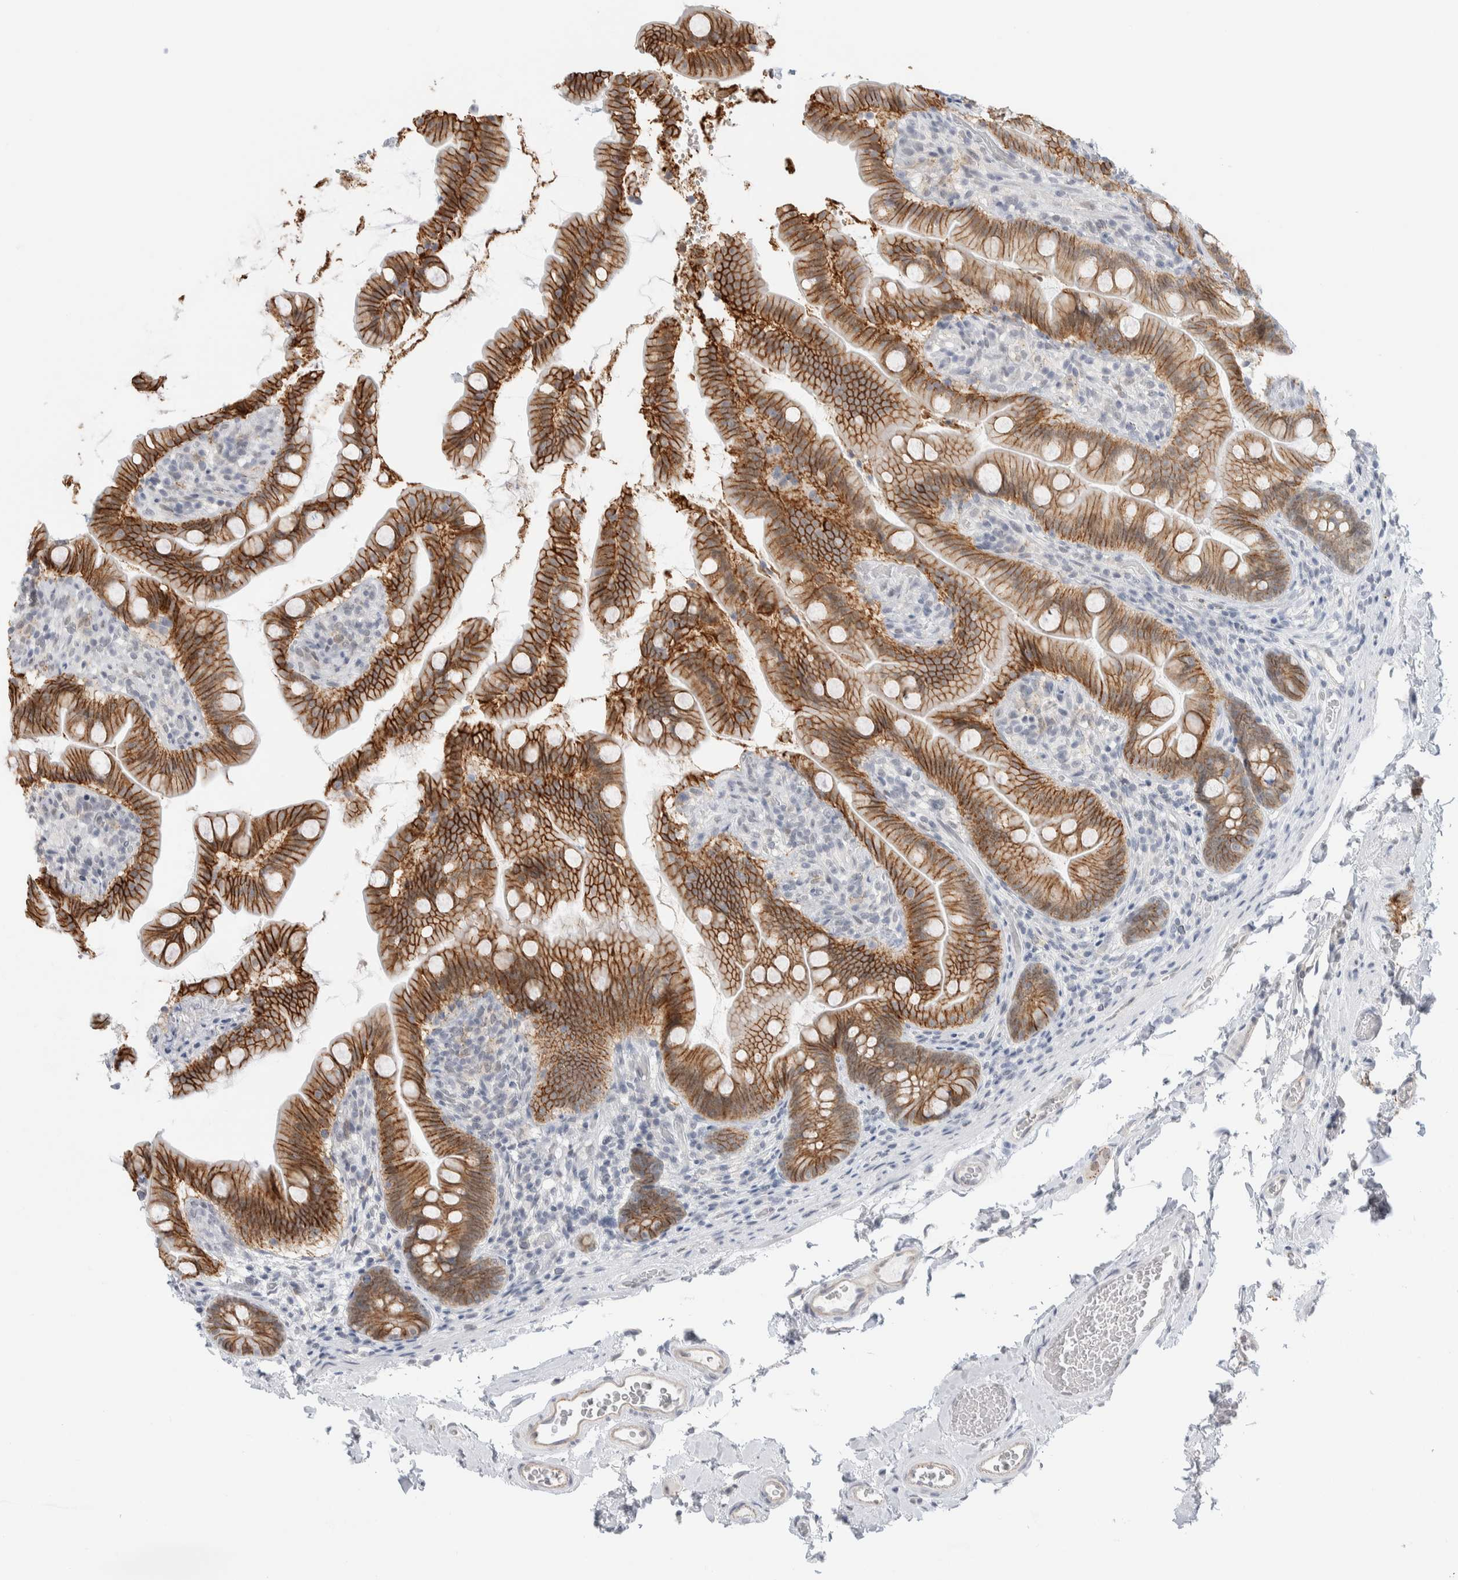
{"staining": {"intensity": "moderate", "quantity": ">75%", "location": "cytoplasmic/membranous"}, "tissue": "small intestine", "cell_type": "Glandular cells", "image_type": "normal", "snomed": [{"axis": "morphology", "description": "Normal tissue, NOS"}, {"axis": "topography", "description": "Small intestine"}], "caption": "This image reveals immunohistochemistry staining of unremarkable human small intestine, with medium moderate cytoplasmic/membranous expression in about >75% of glandular cells.", "gene": "CDH17", "patient": {"sex": "female", "age": 56}}